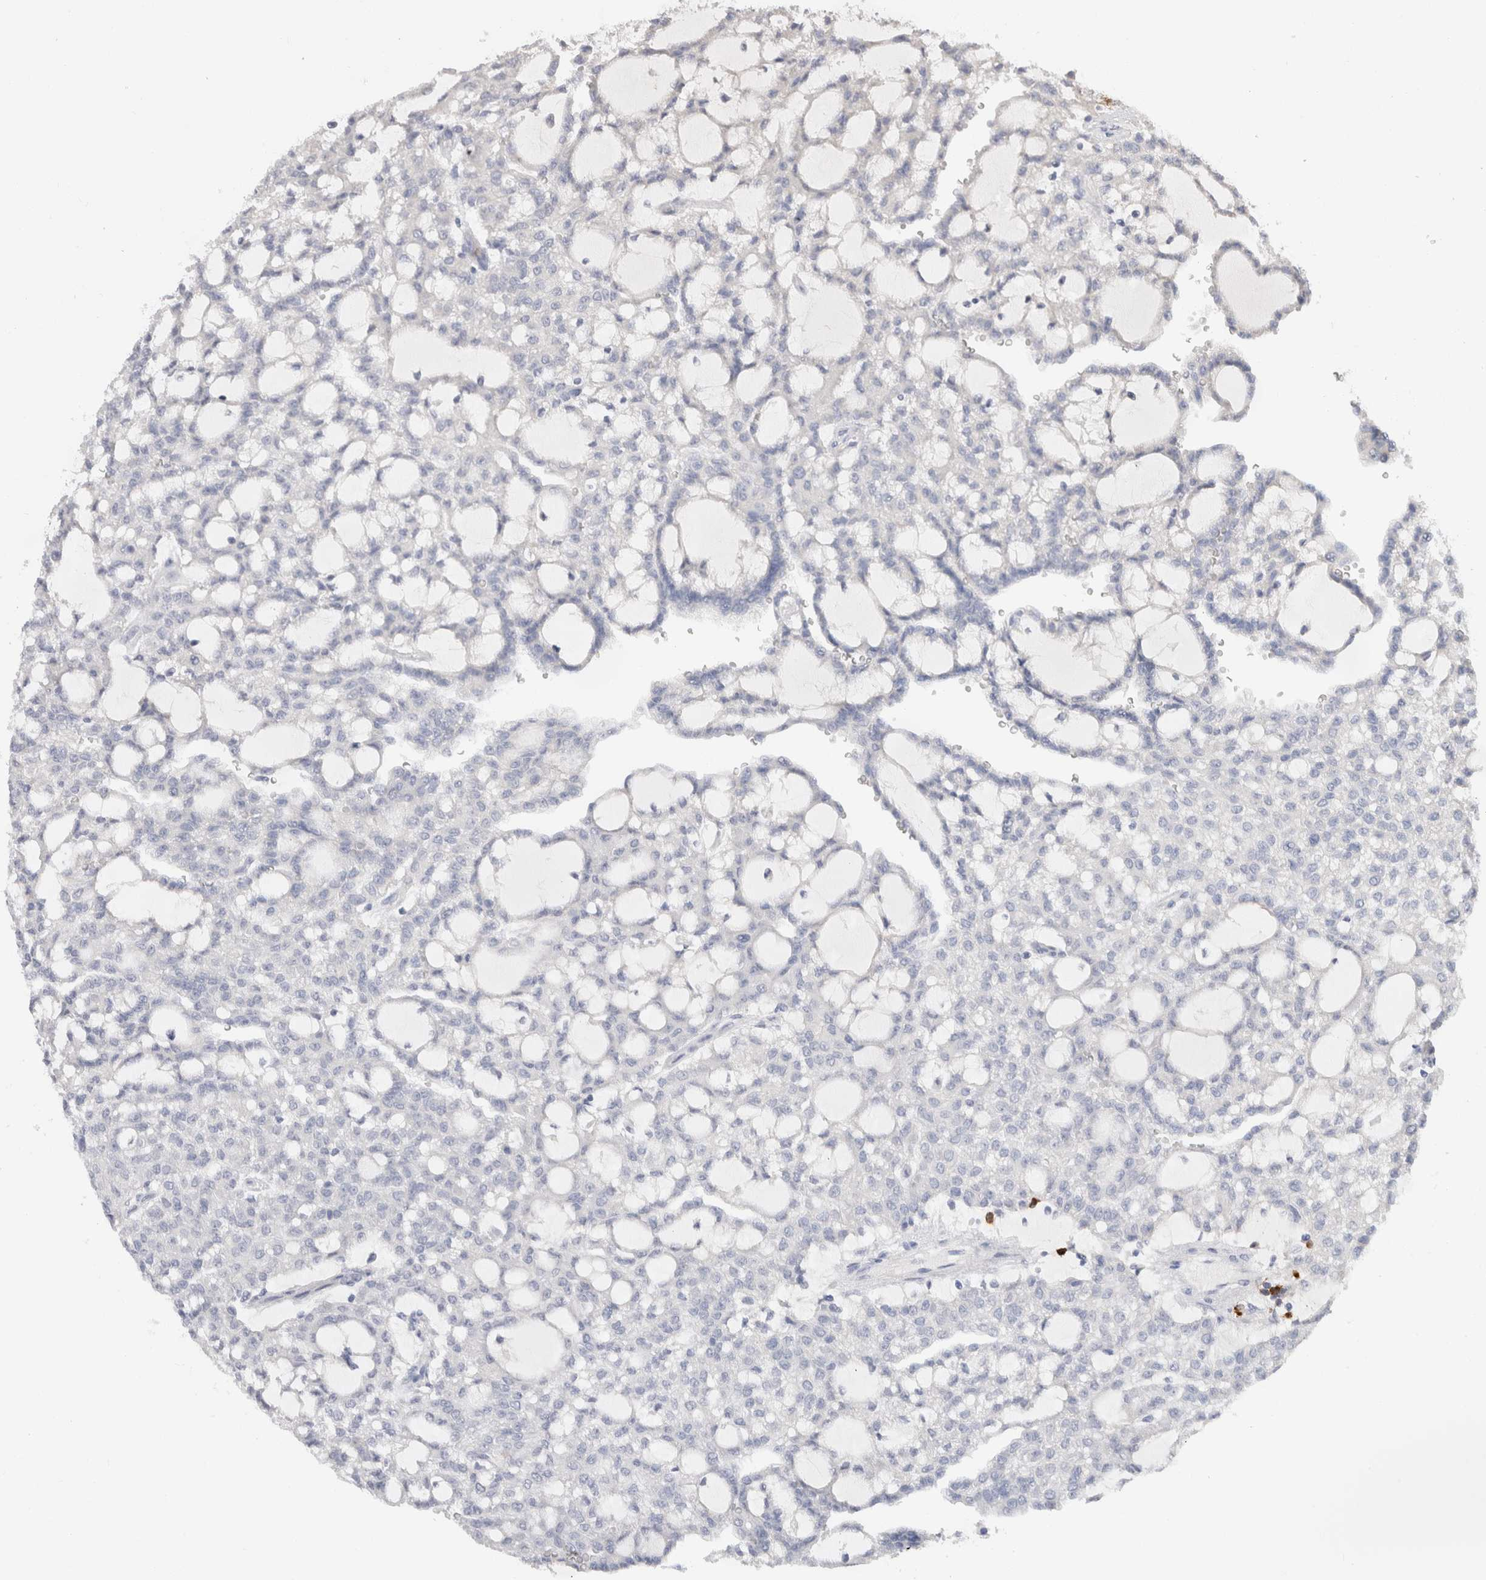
{"staining": {"intensity": "negative", "quantity": "none", "location": "none"}, "tissue": "renal cancer", "cell_type": "Tumor cells", "image_type": "cancer", "snomed": [{"axis": "morphology", "description": "Adenocarcinoma, NOS"}, {"axis": "topography", "description": "Kidney"}], "caption": "Tumor cells are negative for protein expression in human renal cancer.", "gene": "SPINK2", "patient": {"sex": "male", "age": 63}}